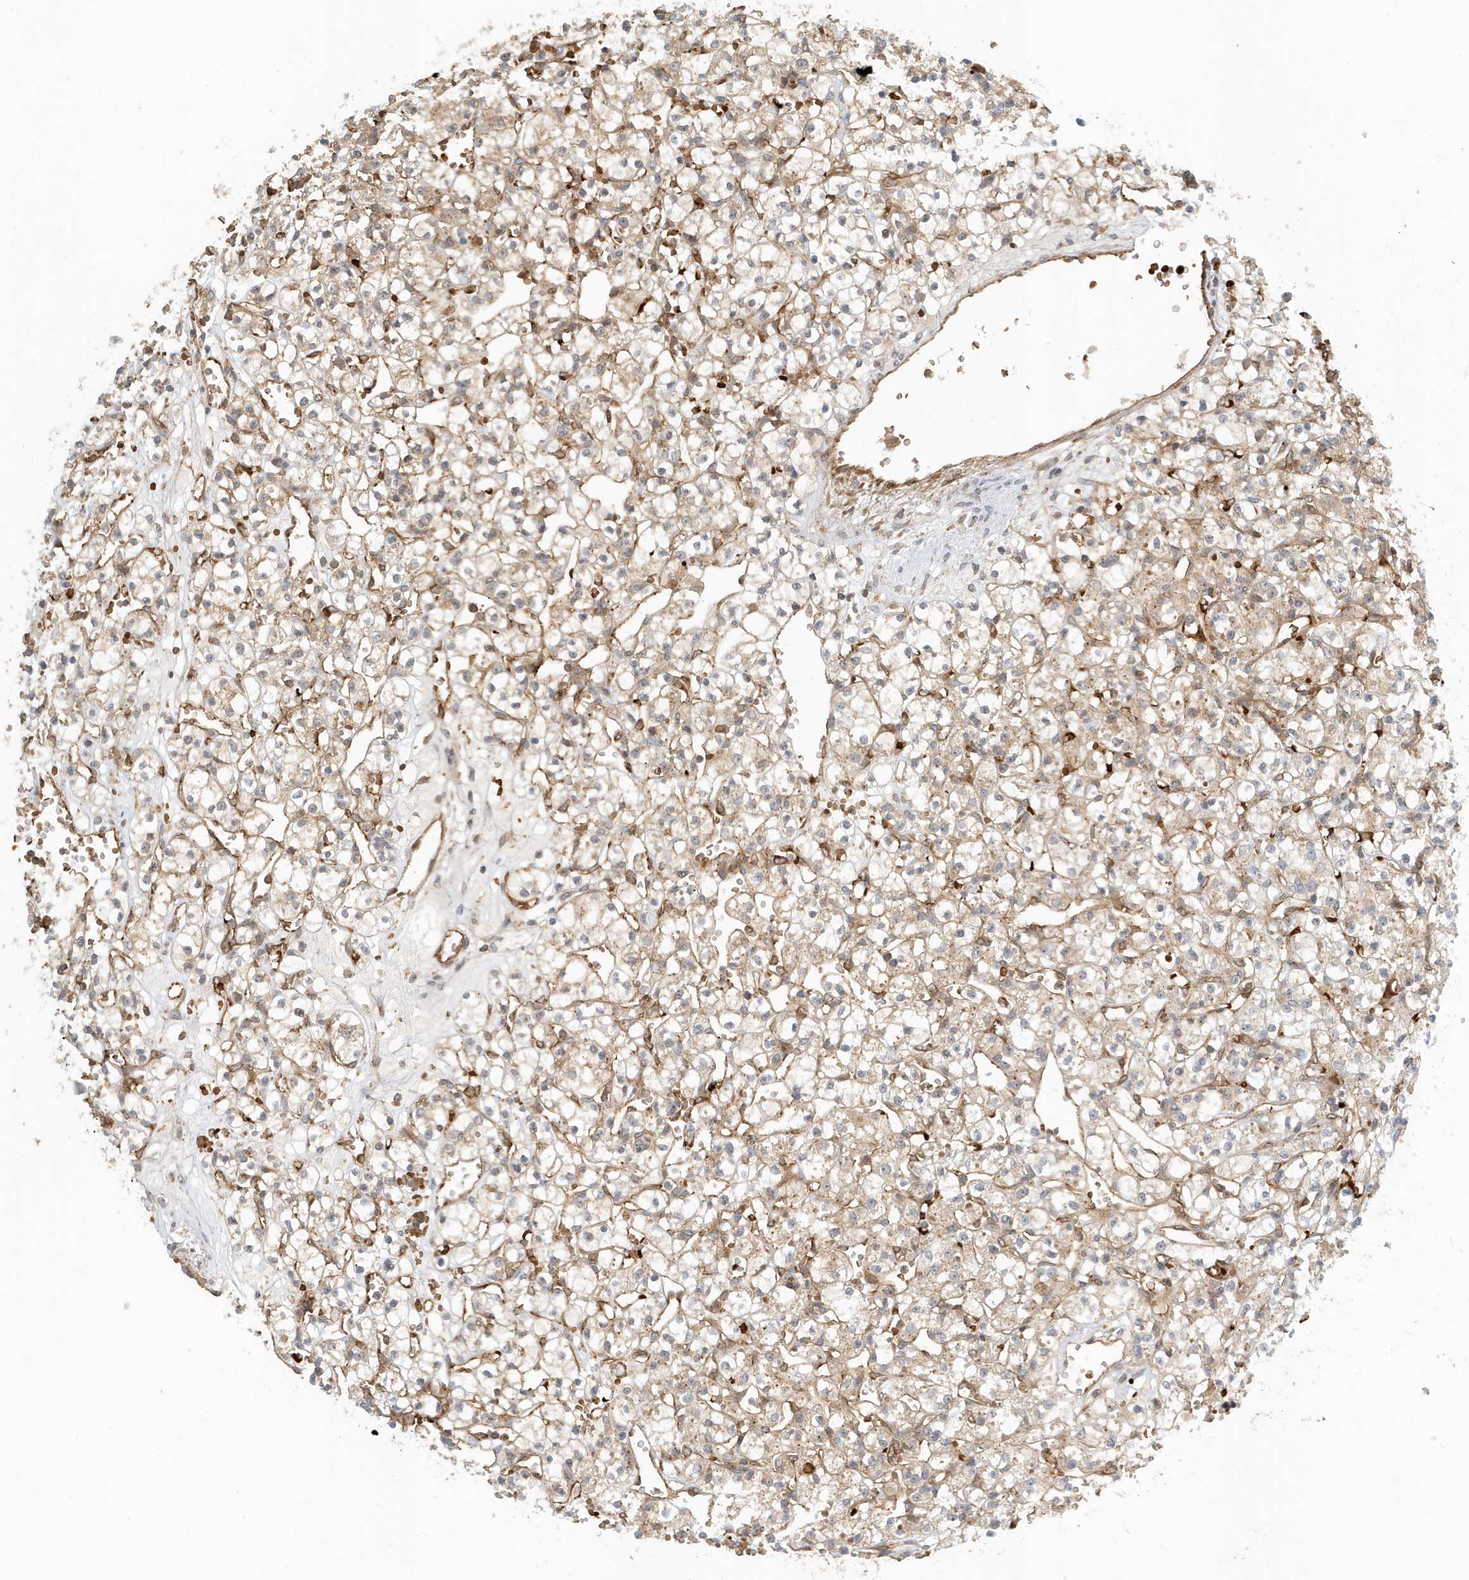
{"staining": {"intensity": "weak", "quantity": "25%-75%", "location": "cytoplasmic/membranous"}, "tissue": "renal cancer", "cell_type": "Tumor cells", "image_type": "cancer", "snomed": [{"axis": "morphology", "description": "Adenocarcinoma, NOS"}, {"axis": "topography", "description": "Kidney"}], "caption": "There is low levels of weak cytoplasmic/membranous expression in tumor cells of renal cancer (adenocarcinoma), as demonstrated by immunohistochemical staining (brown color).", "gene": "FYCO1", "patient": {"sex": "female", "age": 59}}